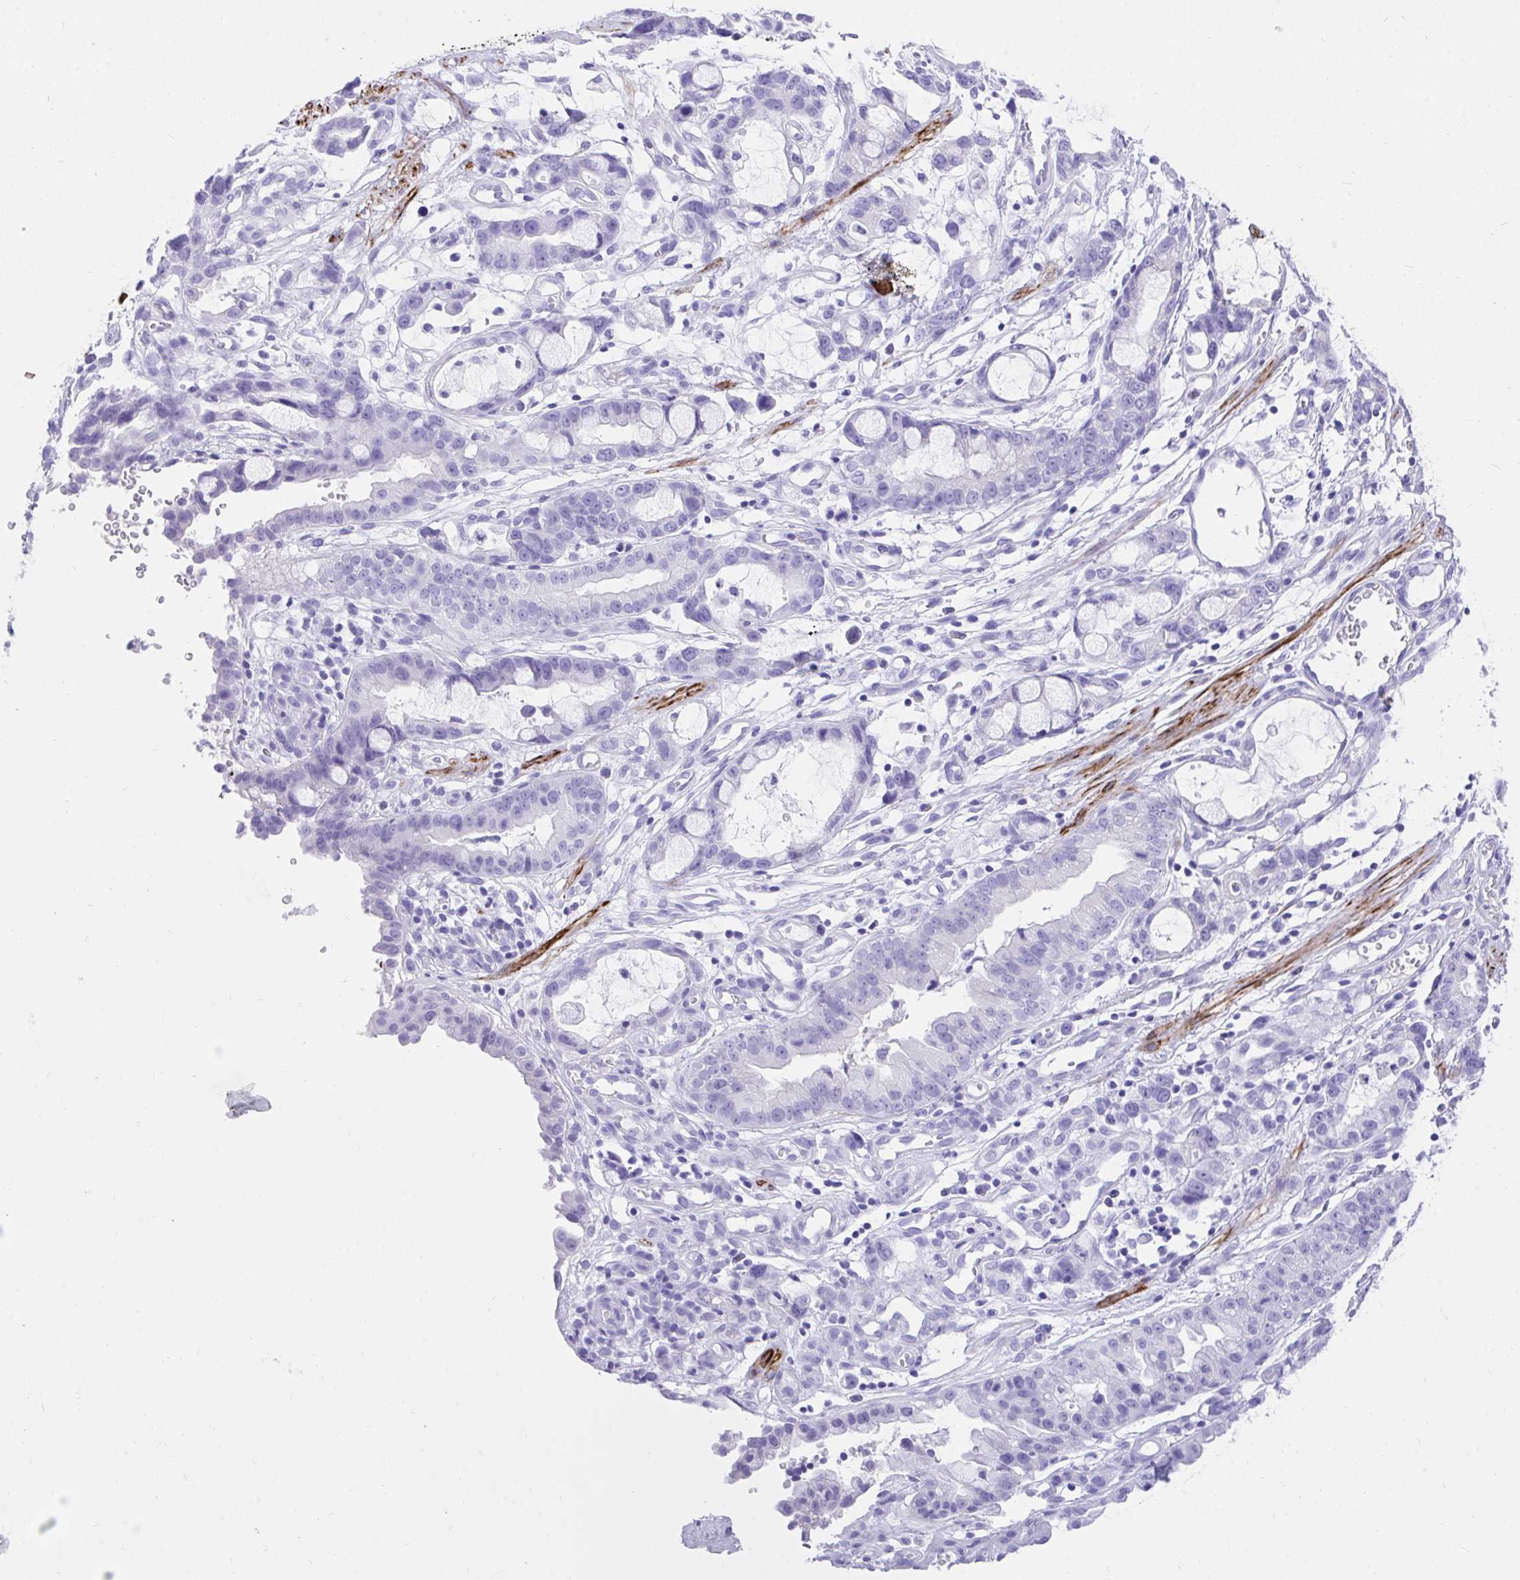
{"staining": {"intensity": "negative", "quantity": "none", "location": "none"}, "tissue": "stomach cancer", "cell_type": "Tumor cells", "image_type": "cancer", "snomed": [{"axis": "morphology", "description": "Adenocarcinoma, NOS"}, {"axis": "topography", "description": "Stomach"}], "caption": "DAB immunohistochemical staining of human stomach cancer (adenocarcinoma) displays no significant positivity in tumor cells.", "gene": "KCNN4", "patient": {"sex": "male", "age": 55}}